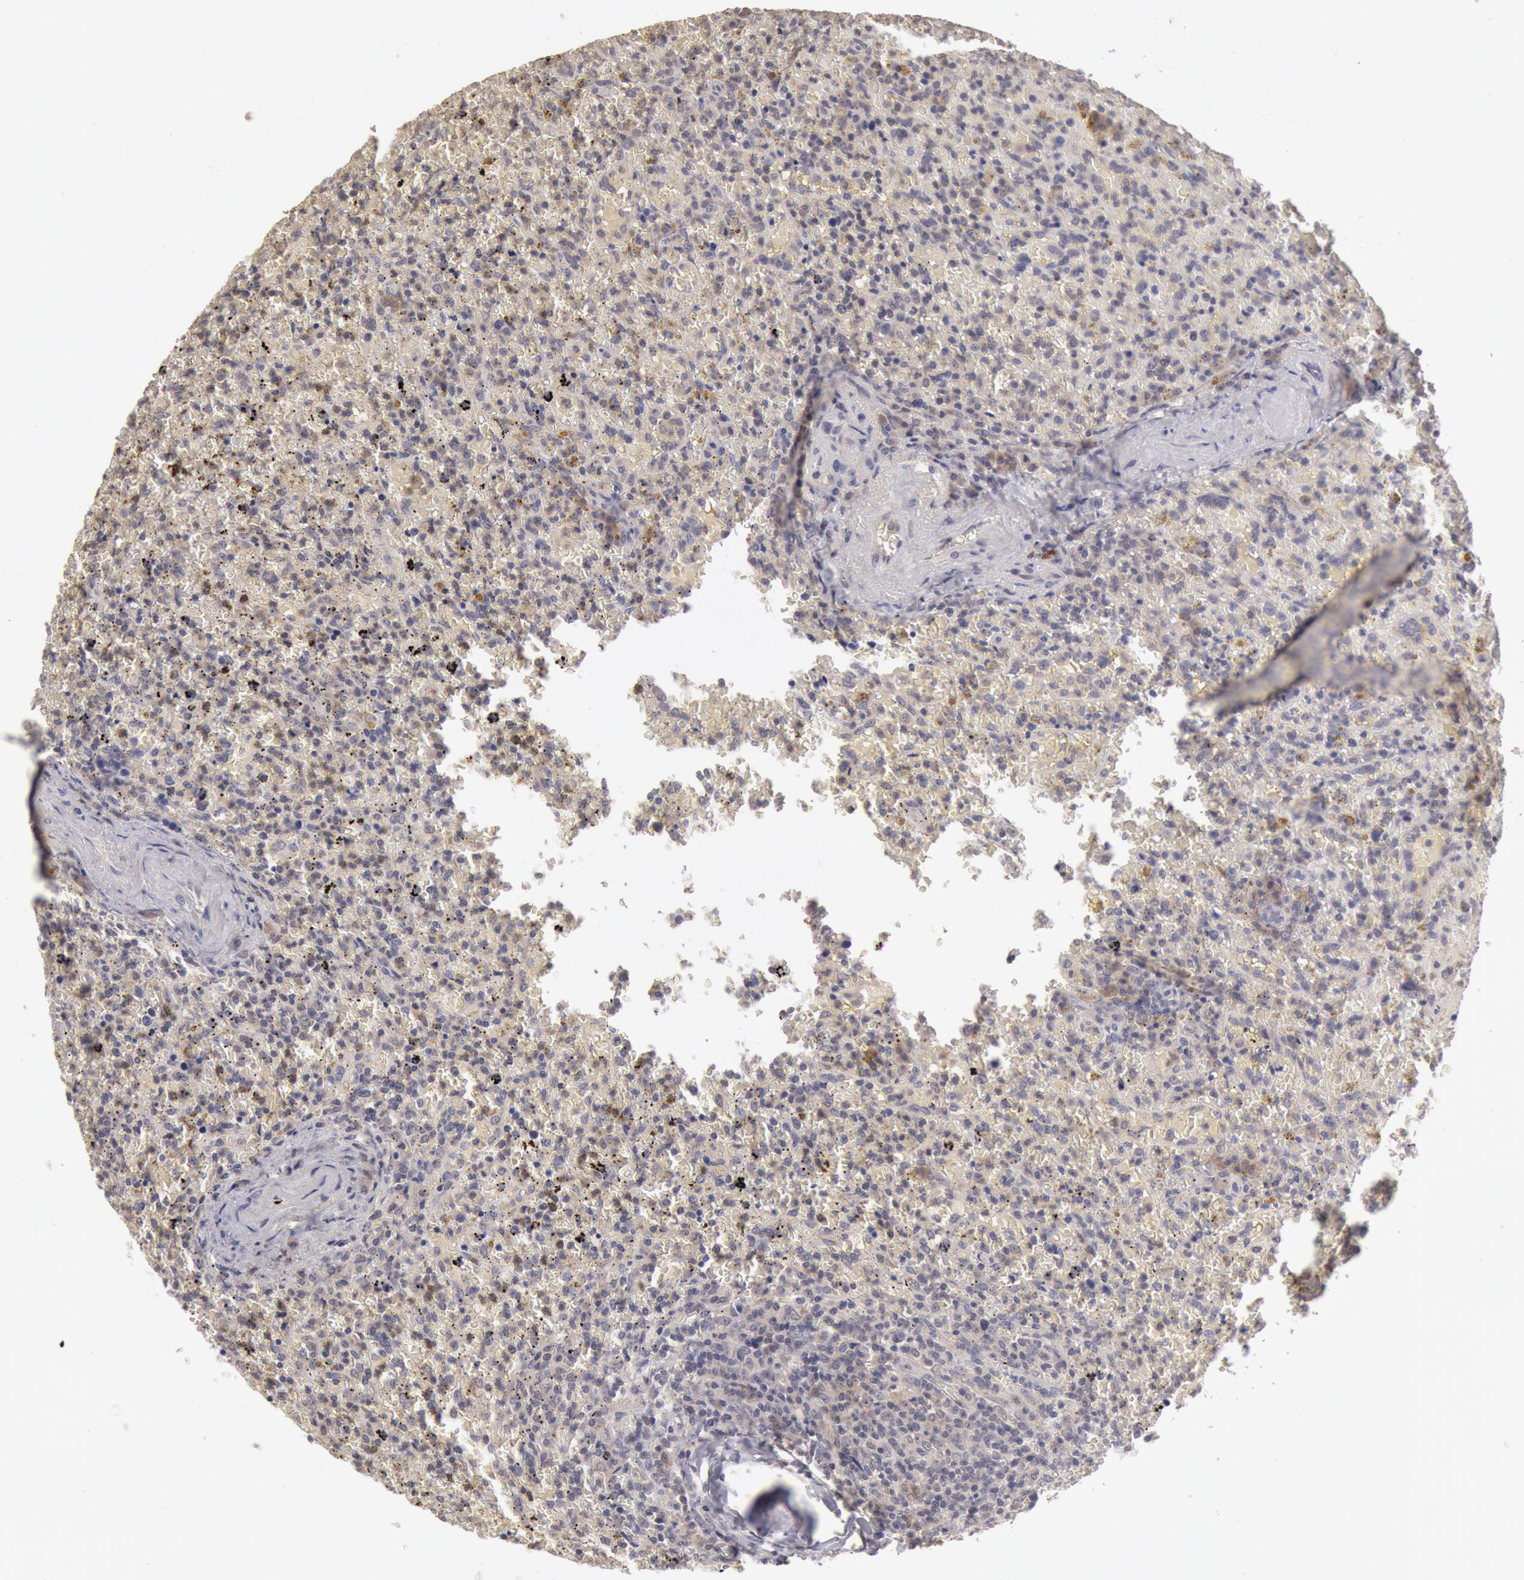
{"staining": {"intensity": "negative", "quantity": "none", "location": "none"}, "tissue": "lymphoma", "cell_type": "Tumor cells", "image_type": "cancer", "snomed": [{"axis": "morphology", "description": "Malignant lymphoma, non-Hodgkin's type, High grade"}, {"axis": "topography", "description": "Spleen"}, {"axis": "topography", "description": "Lymph node"}], "caption": "High-grade malignant lymphoma, non-Hodgkin's type was stained to show a protein in brown. There is no significant positivity in tumor cells. The staining was performed using DAB to visualize the protein expression in brown, while the nuclei were stained in blue with hematoxylin (Magnification: 20x).", "gene": "ZFP36L1", "patient": {"sex": "female", "age": 70}}